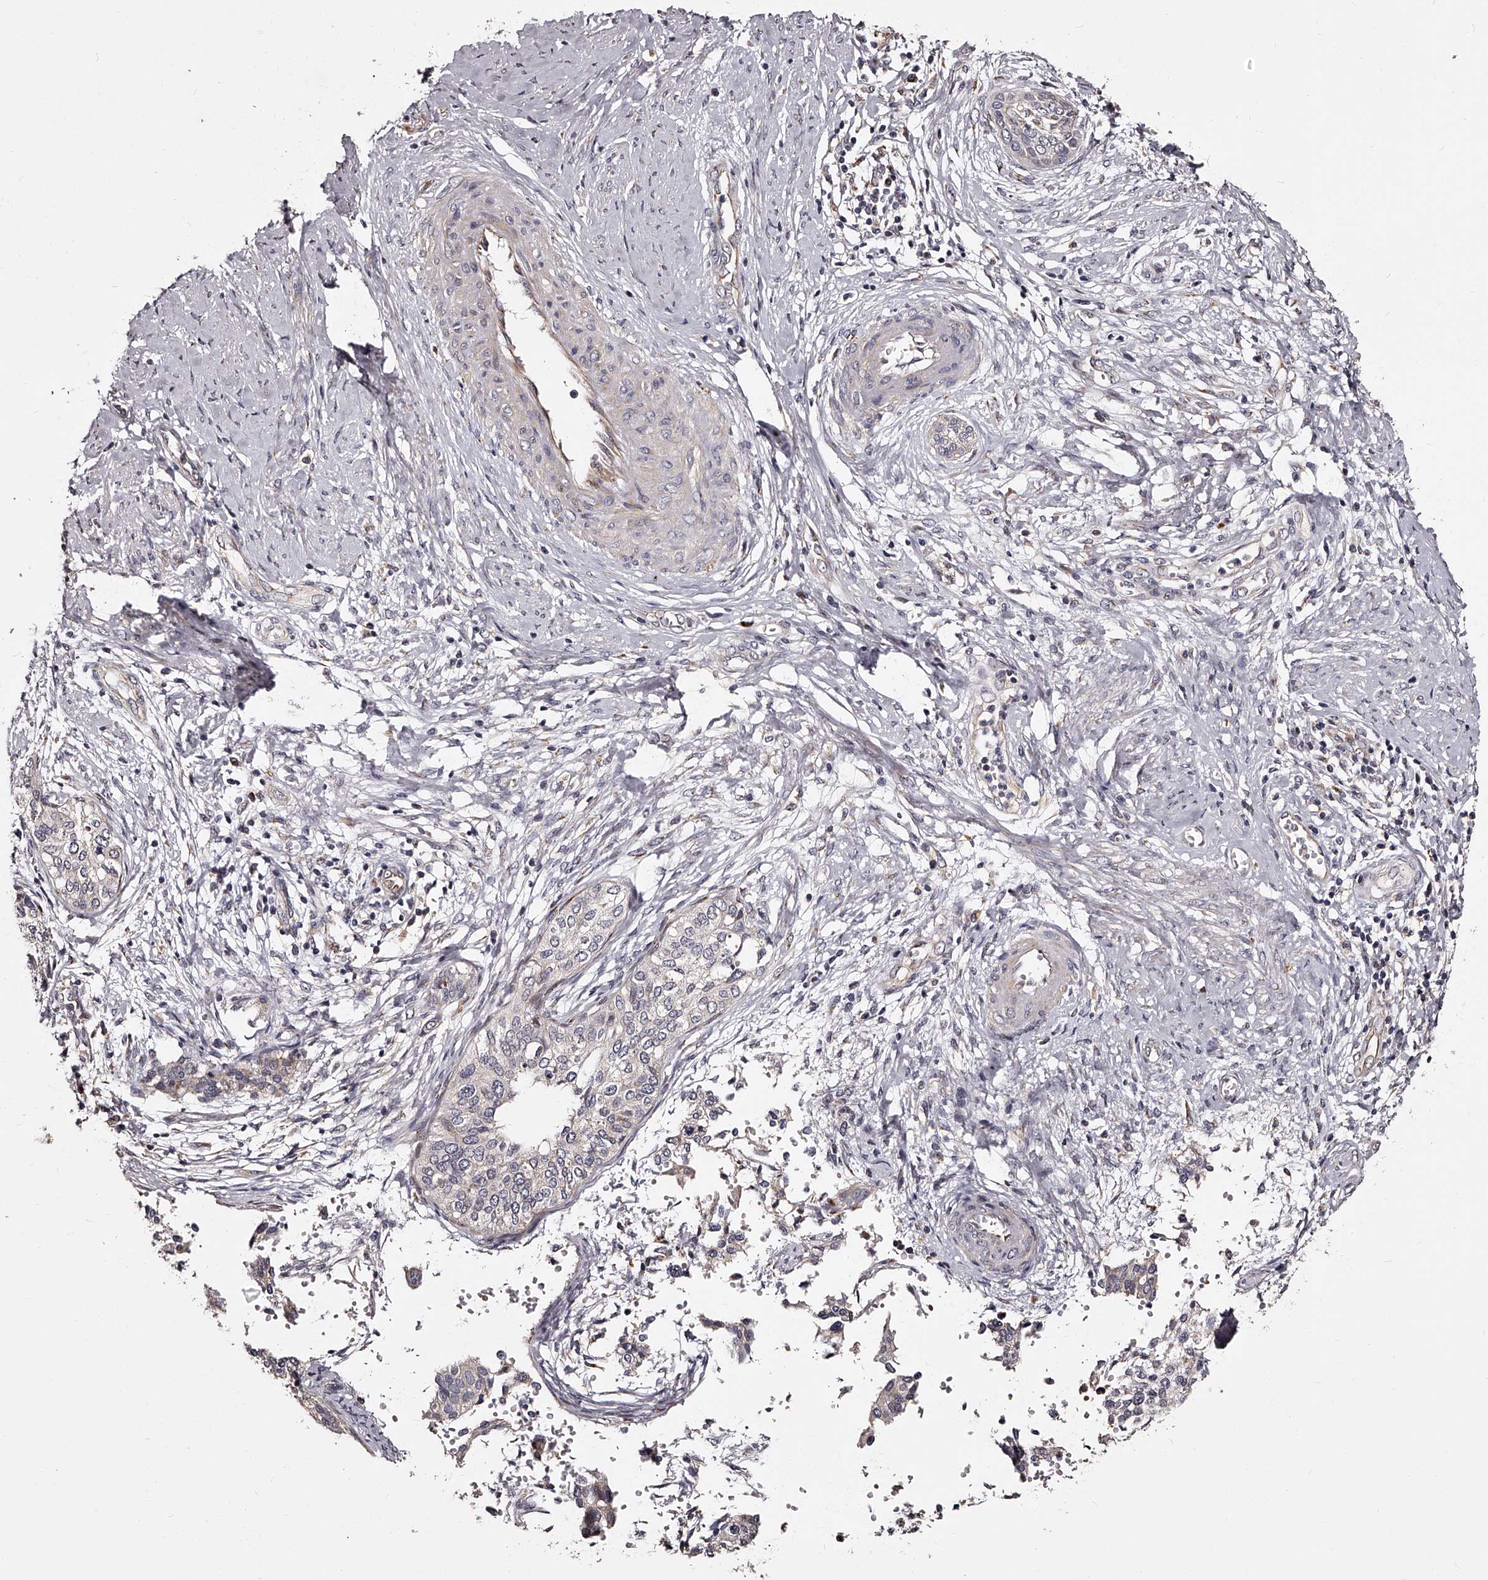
{"staining": {"intensity": "negative", "quantity": "none", "location": "none"}, "tissue": "cervical cancer", "cell_type": "Tumor cells", "image_type": "cancer", "snomed": [{"axis": "morphology", "description": "Squamous cell carcinoma, NOS"}, {"axis": "topography", "description": "Cervix"}], "caption": "The immunohistochemistry (IHC) photomicrograph has no significant expression in tumor cells of cervical cancer (squamous cell carcinoma) tissue. (Brightfield microscopy of DAB IHC at high magnification).", "gene": "RSC1A1", "patient": {"sex": "female", "age": 37}}